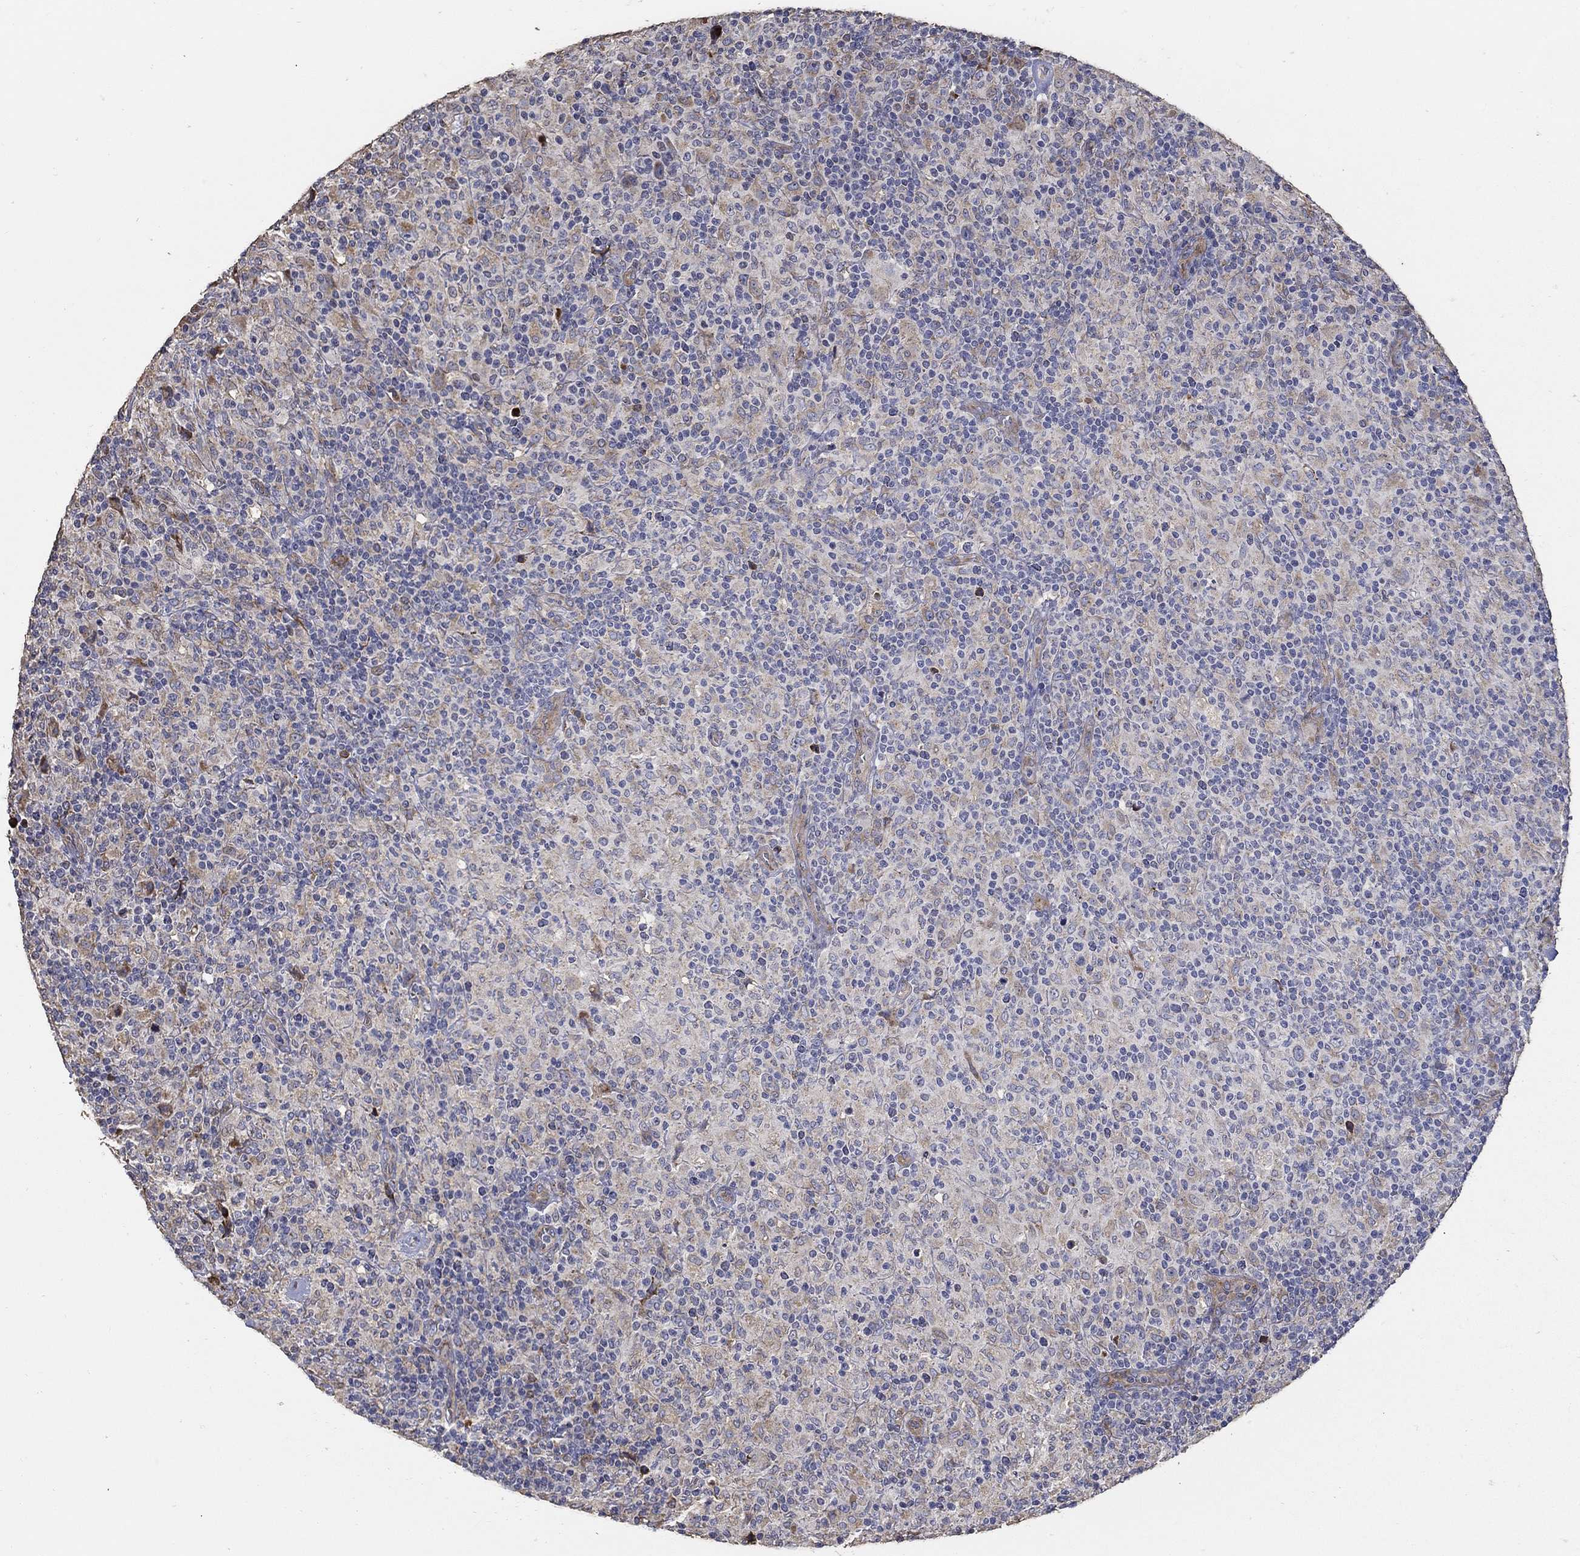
{"staining": {"intensity": "moderate", "quantity": "25%-75%", "location": "cytoplasmic/membranous"}, "tissue": "lymphoma", "cell_type": "Tumor cells", "image_type": "cancer", "snomed": [{"axis": "morphology", "description": "Hodgkin's disease, NOS"}, {"axis": "topography", "description": "Lymph node"}], "caption": "About 25%-75% of tumor cells in lymphoma show moderate cytoplasmic/membranous protein expression as visualized by brown immunohistochemical staining.", "gene": "EMILIN3", "patient": {"sex": "male", "age": 70}}